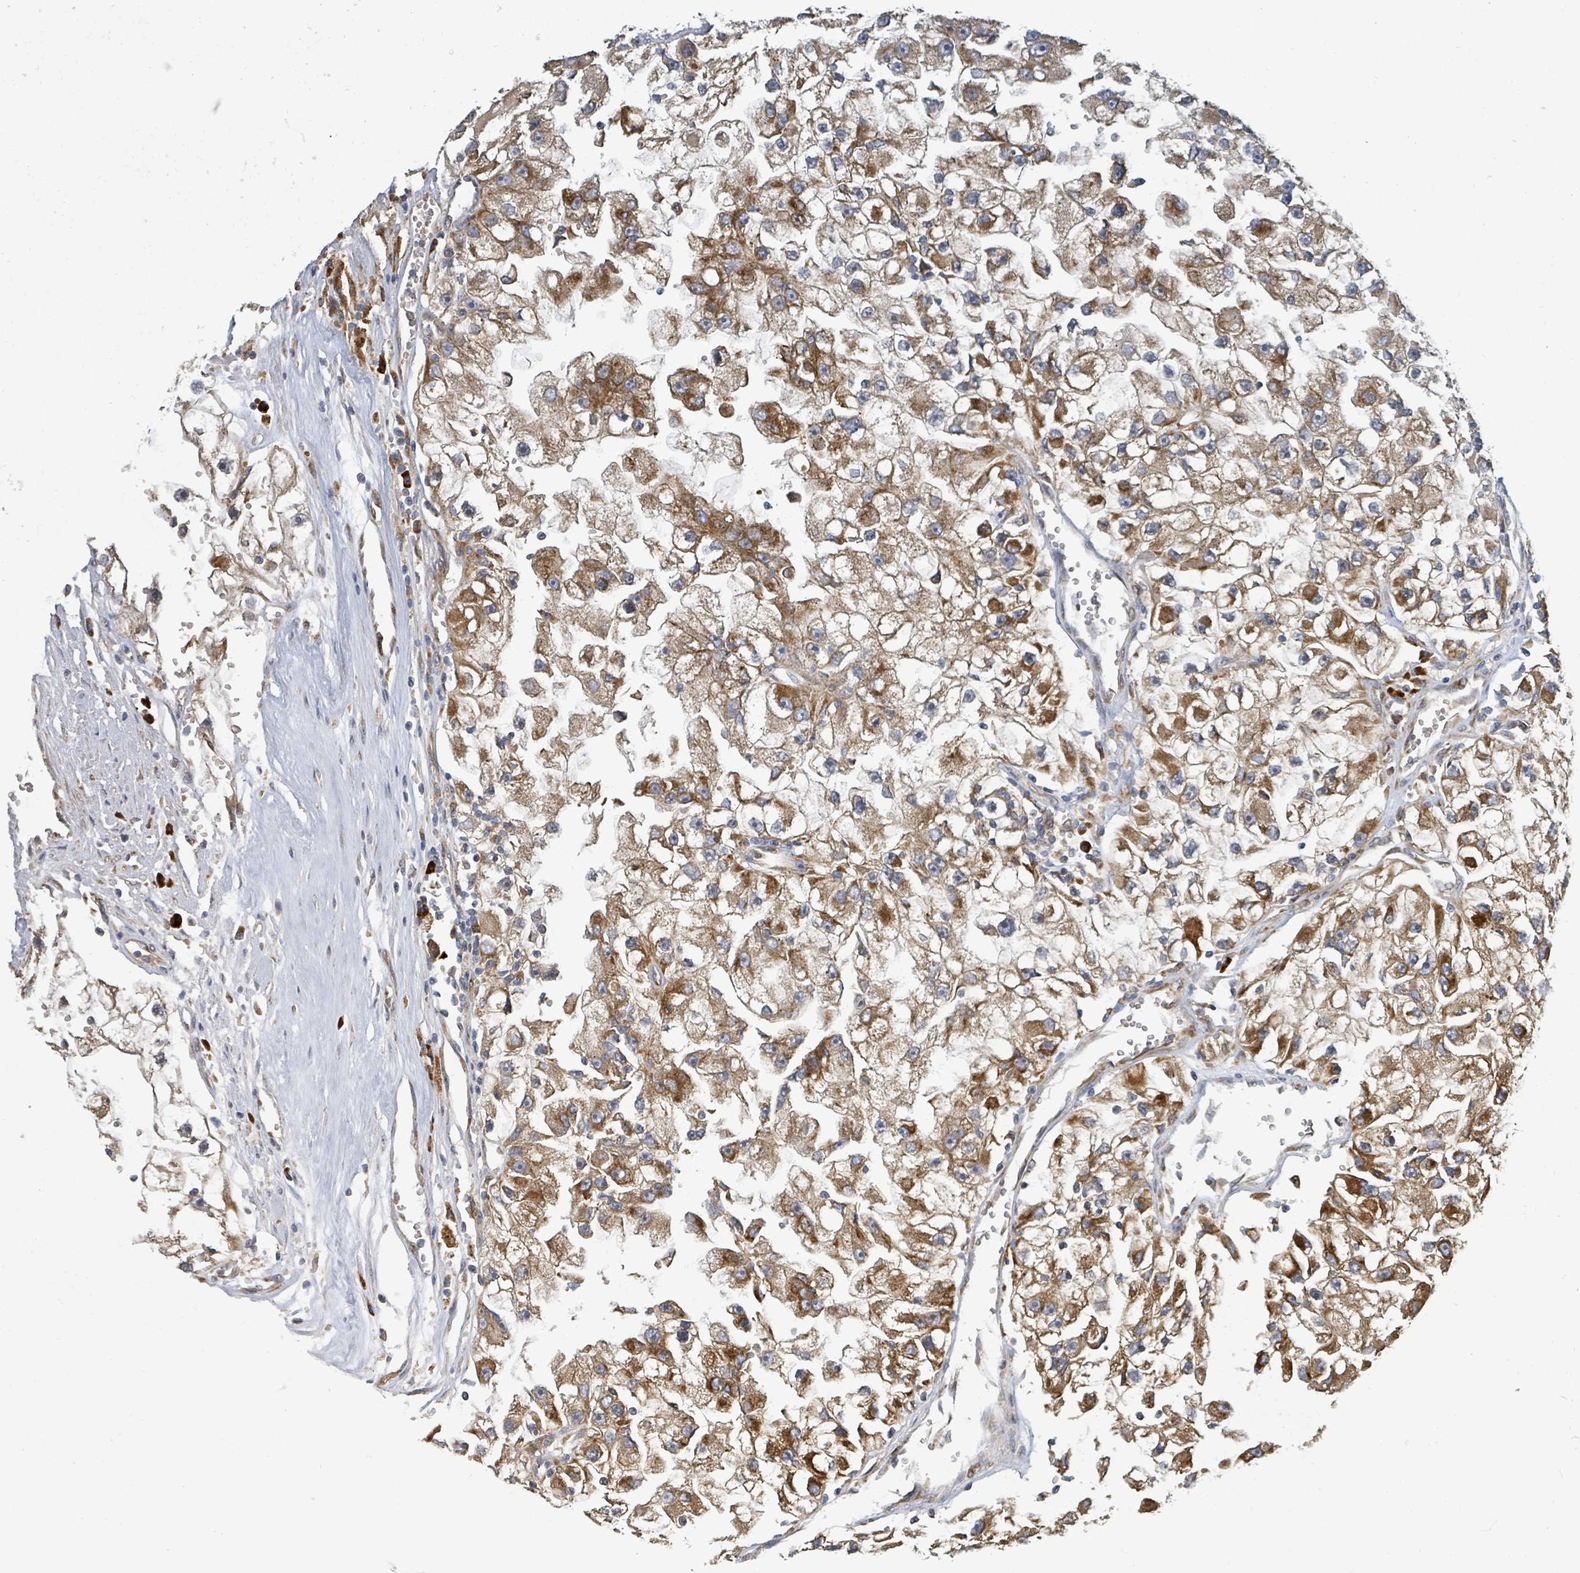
{"staining": {"intensity": "moderate", "quantity": ">75%", "location": "cytoplasmic/membranous"}, "tissue": "renal cancer", "cell_type": "Tumor cells", "image_type": "cancer", "snomed": [{"axis": "morphology", "description": "Adenocarcinoma, NOS"}, {"axis": "topography", "description": "Kidney"}], "caption": "A brown stain shows moderate cytoplasmic/membranous expression of a protein in renal adenocarcinoma tumor cells.", "gene": "STARD4", "patient": {"sex": "male", "age": 63}}